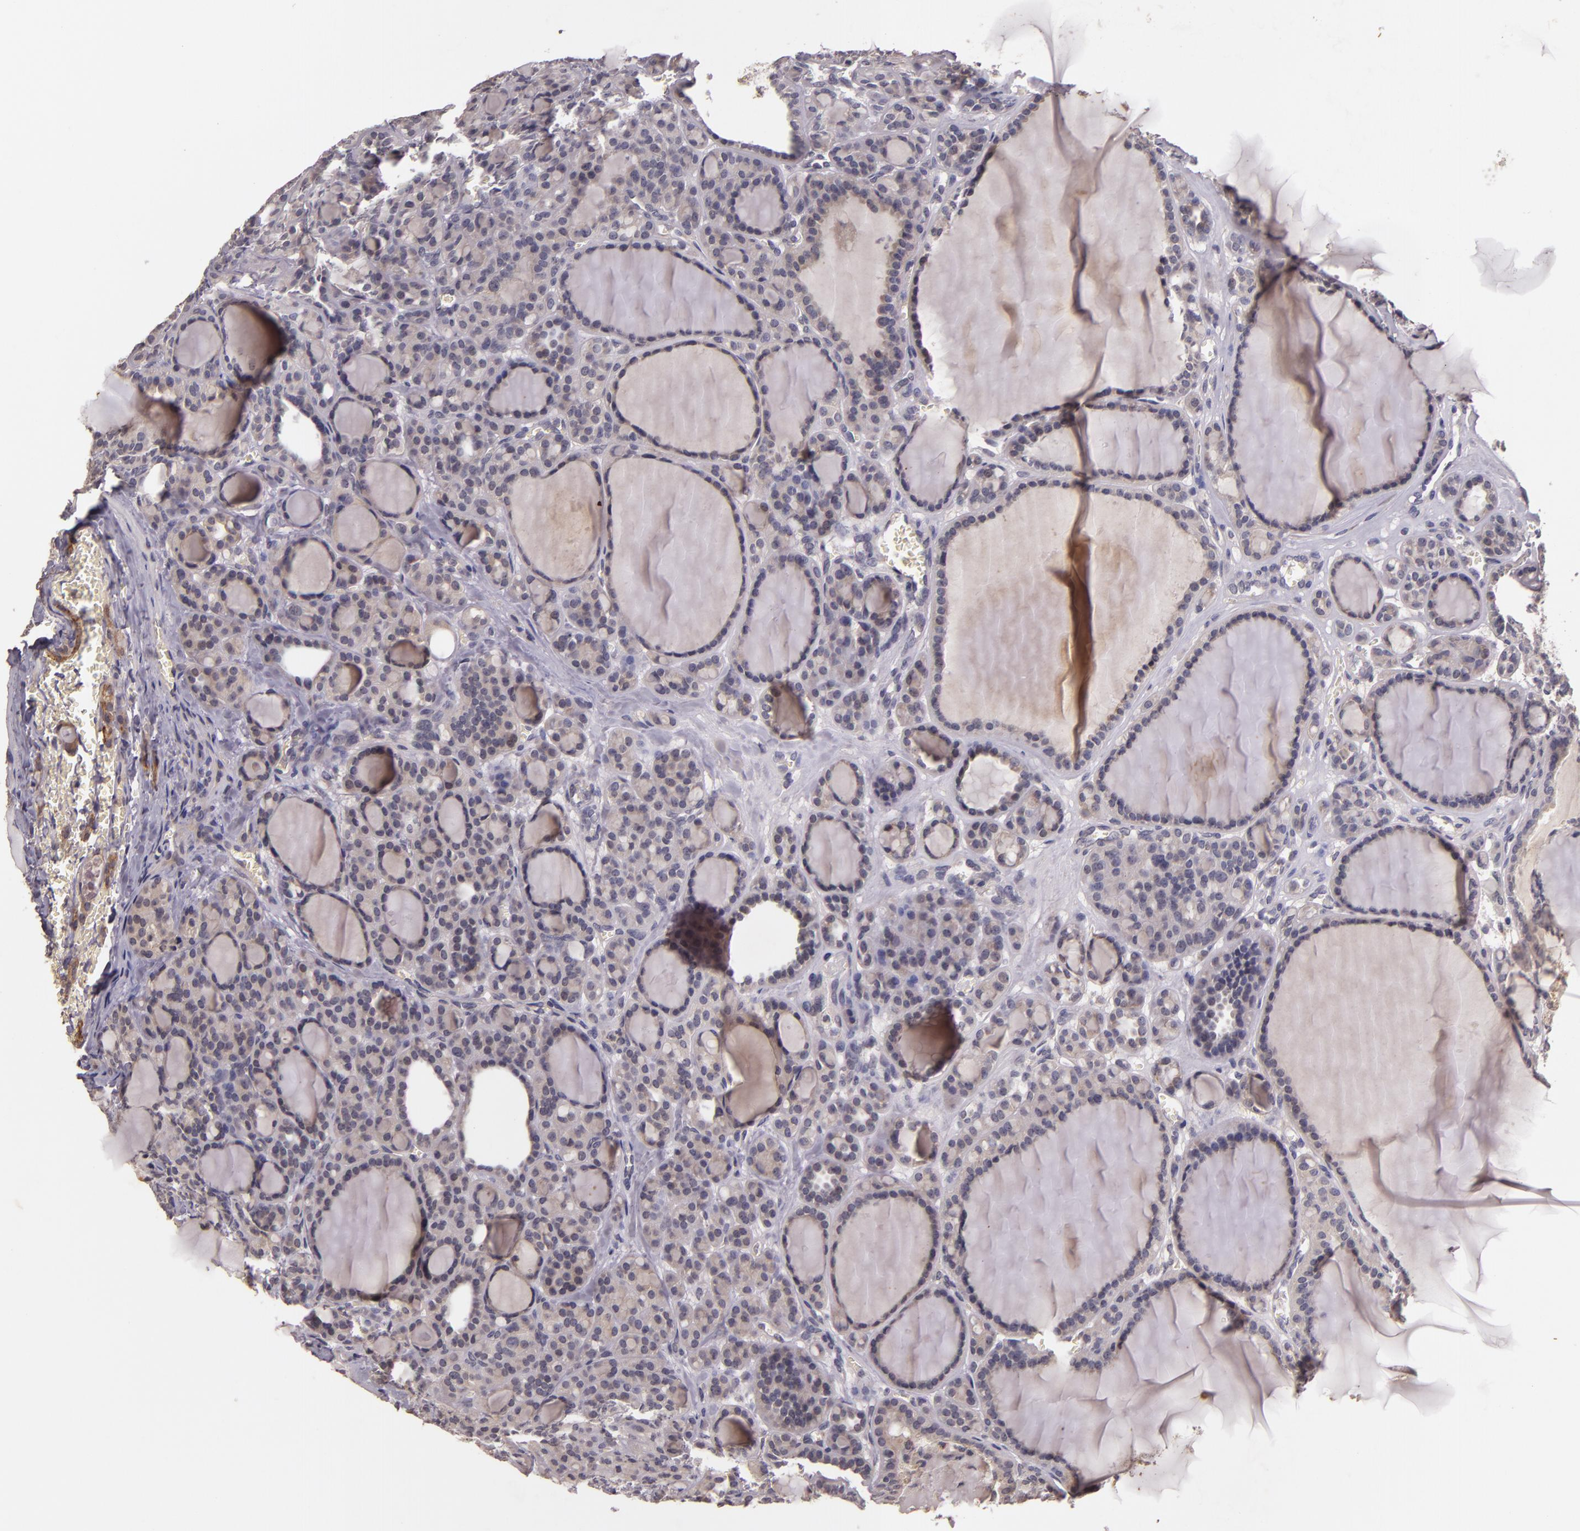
{"staining": {"intensity": "negative", "quantity": "none", "location": "none"}, "tissue": "thyroid cancer", "cell_type": "Tumor cells", "image_type": "cancer", "snomed": [{"axis": "morphology", "description": "Follicular adenoma carcinoma, NOS"}, {"axis": "topography", "description": "Thyroid gland"}], "caption": "Thyroid follicular adenoma carcinoma stained for a protein using immunohistochemistry displays no expression tumor cells.", "gene": "TFF1", "patient": {"sex": "female", "age": 71}}